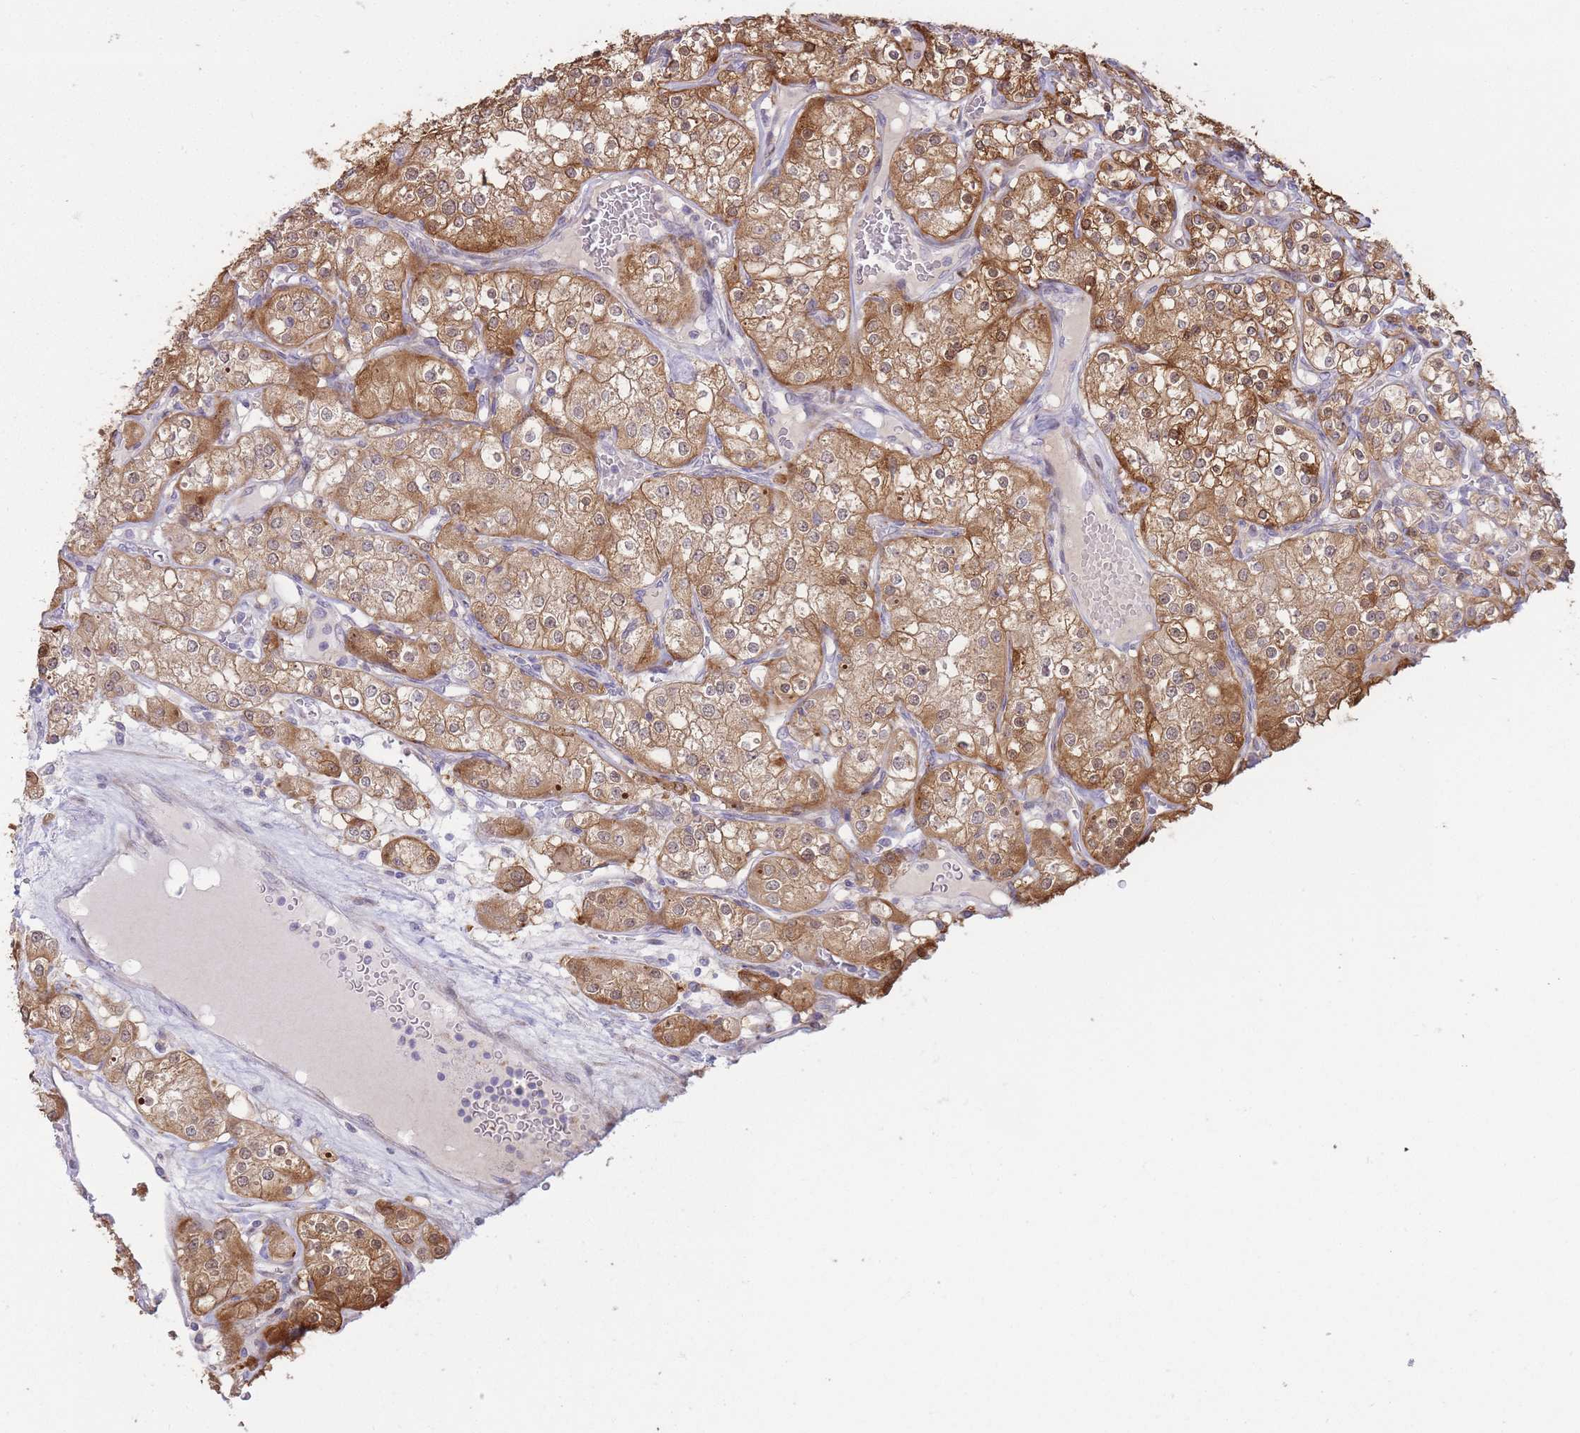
{"staining": {"intensity": "moderate", "quantity": ">75%", "location": "cytoplasmic/membranous"}, "tissue": "renal cancer", "cell_type": "Tumor cells", "image_type": "cancer", "snomed": [{"axis": "morphology", "description": "Adenocarcinoma, NOS"}, {"axis": "topography", "description": "Kidney"}], "caption": "Renal cancer (adenocarcinoma) stained for a protein shows moderate cytoplasmic/membranous positivity in tumor cells.", "gene": "PPP3R2", "patient": {"sex": "male", "age": 77}}